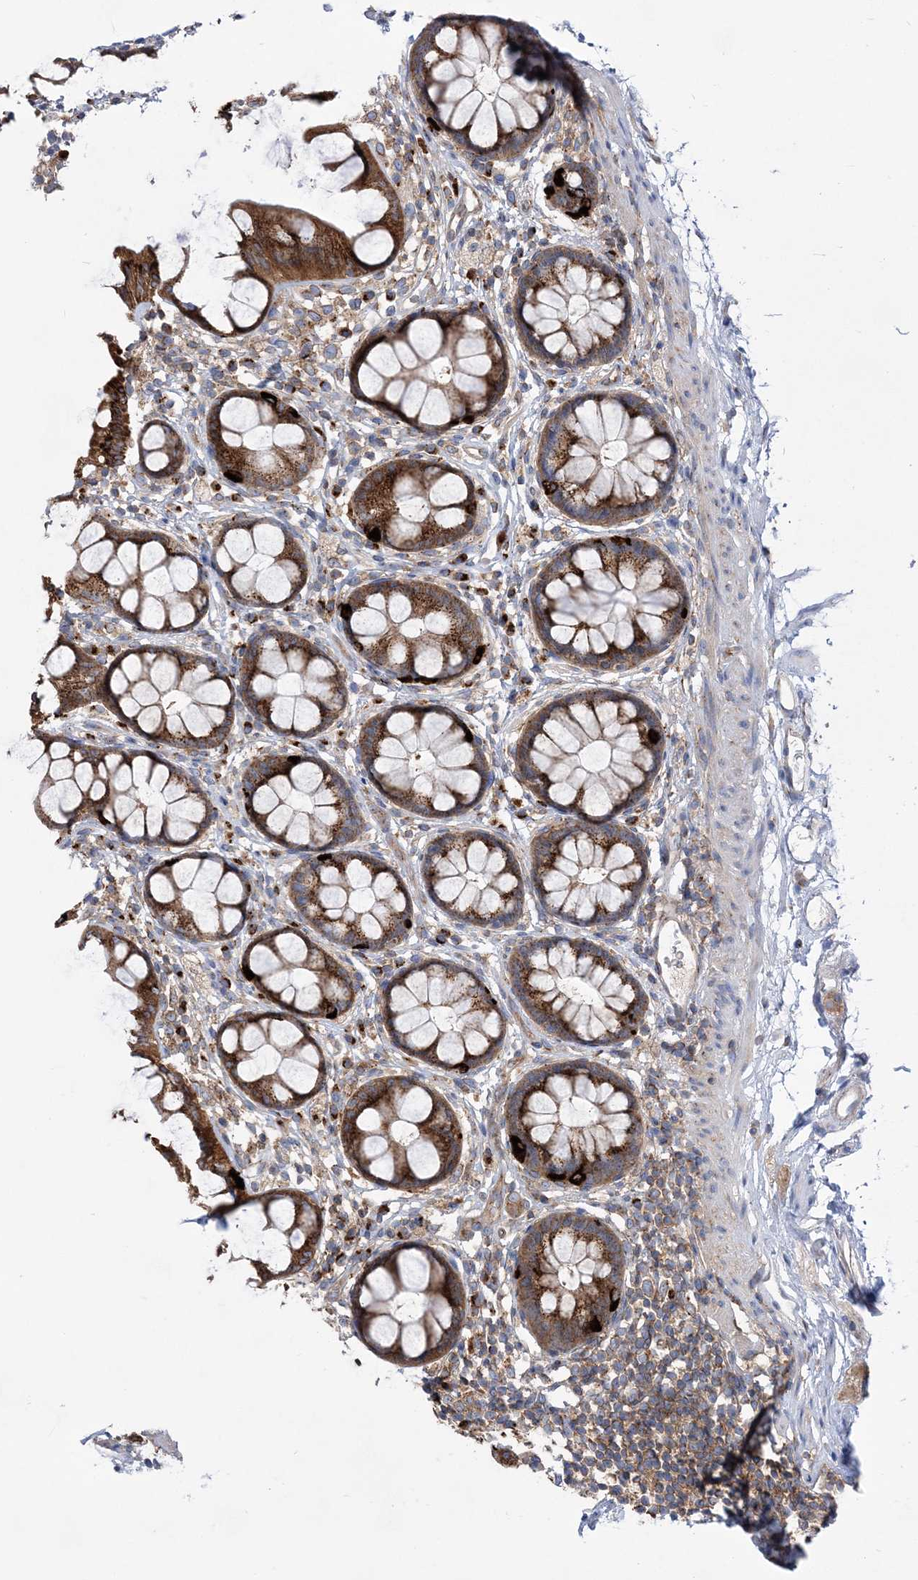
{"staining": {"intensity": "strong", "quantity": ">75%", "location": "cytoplasmic/membranous"}, "tissue": "rectum", "cell_type": "Glandular cells", "image_type": "normal", "snomed": [{"axis": "morphology", "description": "Normal tissue, NOS"}, {"axis": "topography", "description": "Rectum"}], "caption": "Rectum stained with a brown dye reveals strong cytoplasmic/membranous positive positivity in about >75% of glandular cells.", "gene": "COPB2", "patient": {"sex": "female", "age": 65}}